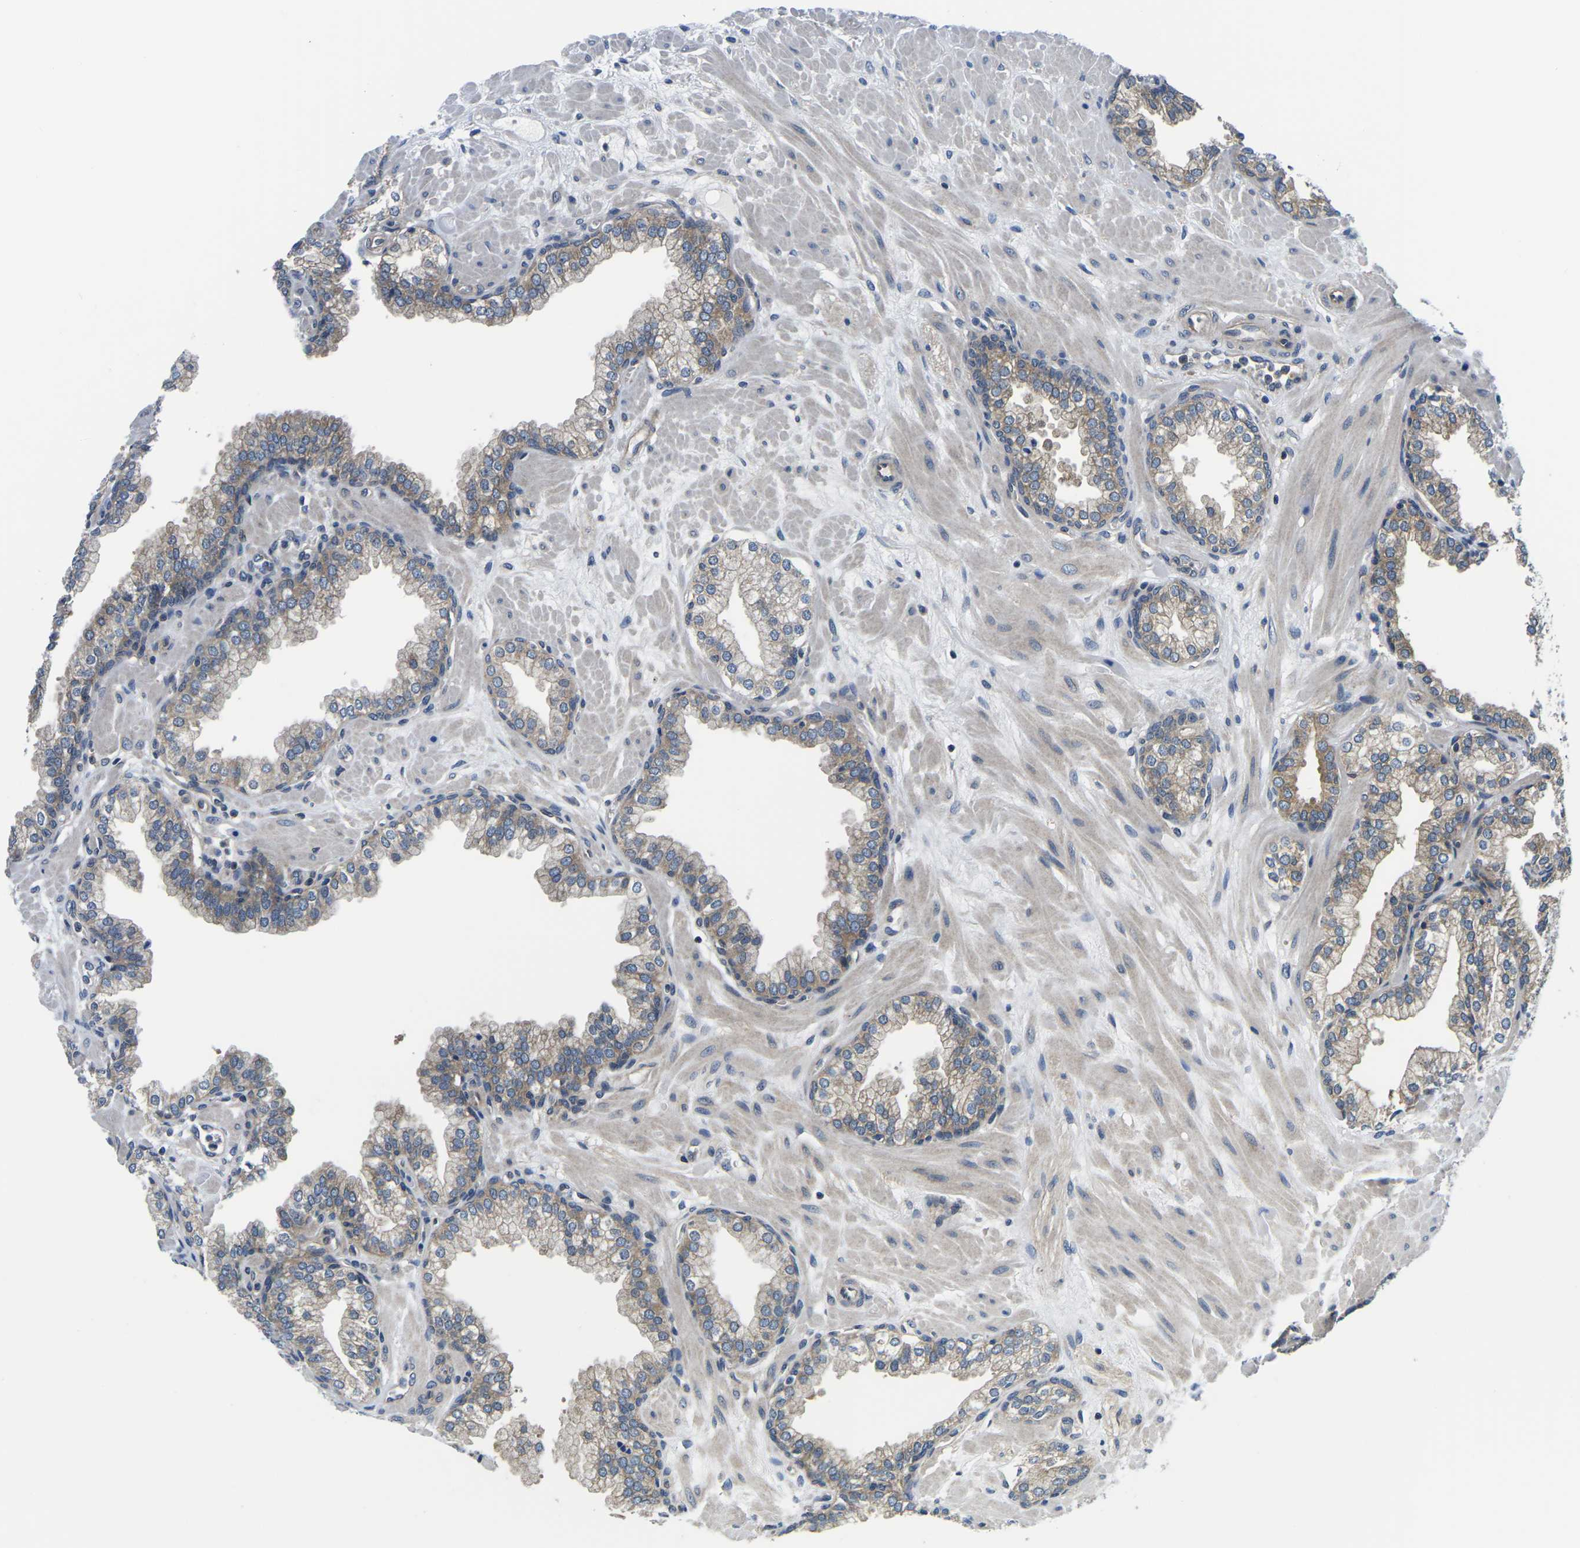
{"staining": {"intensity": "weak", "quantity": "25%-75%", "location": "cytoplasmic/membranous"}, "tissue": "prostate", "cell_type": "Glandular cells", "image_type": "normal", "snomed": [{"axis": "morphology", "description": "Normal tissue, NOS"}, {"axis": "morphology", "description": "Urothelial carcinoma, Low grade"}, {"axis": "topography", "description": "Urinary bladder"}, {"axis": "topography", "description": "Prostate"}], "caption": "Immunohistochemistry (IHC) (DAB) staining of normal human prostate demonstrates weak cytoplasmic/membranous protein positivity in about 25%-75% of glandular cells.", "gene": "GSK3B", "patient": {"sex": "male", "age": 60}}